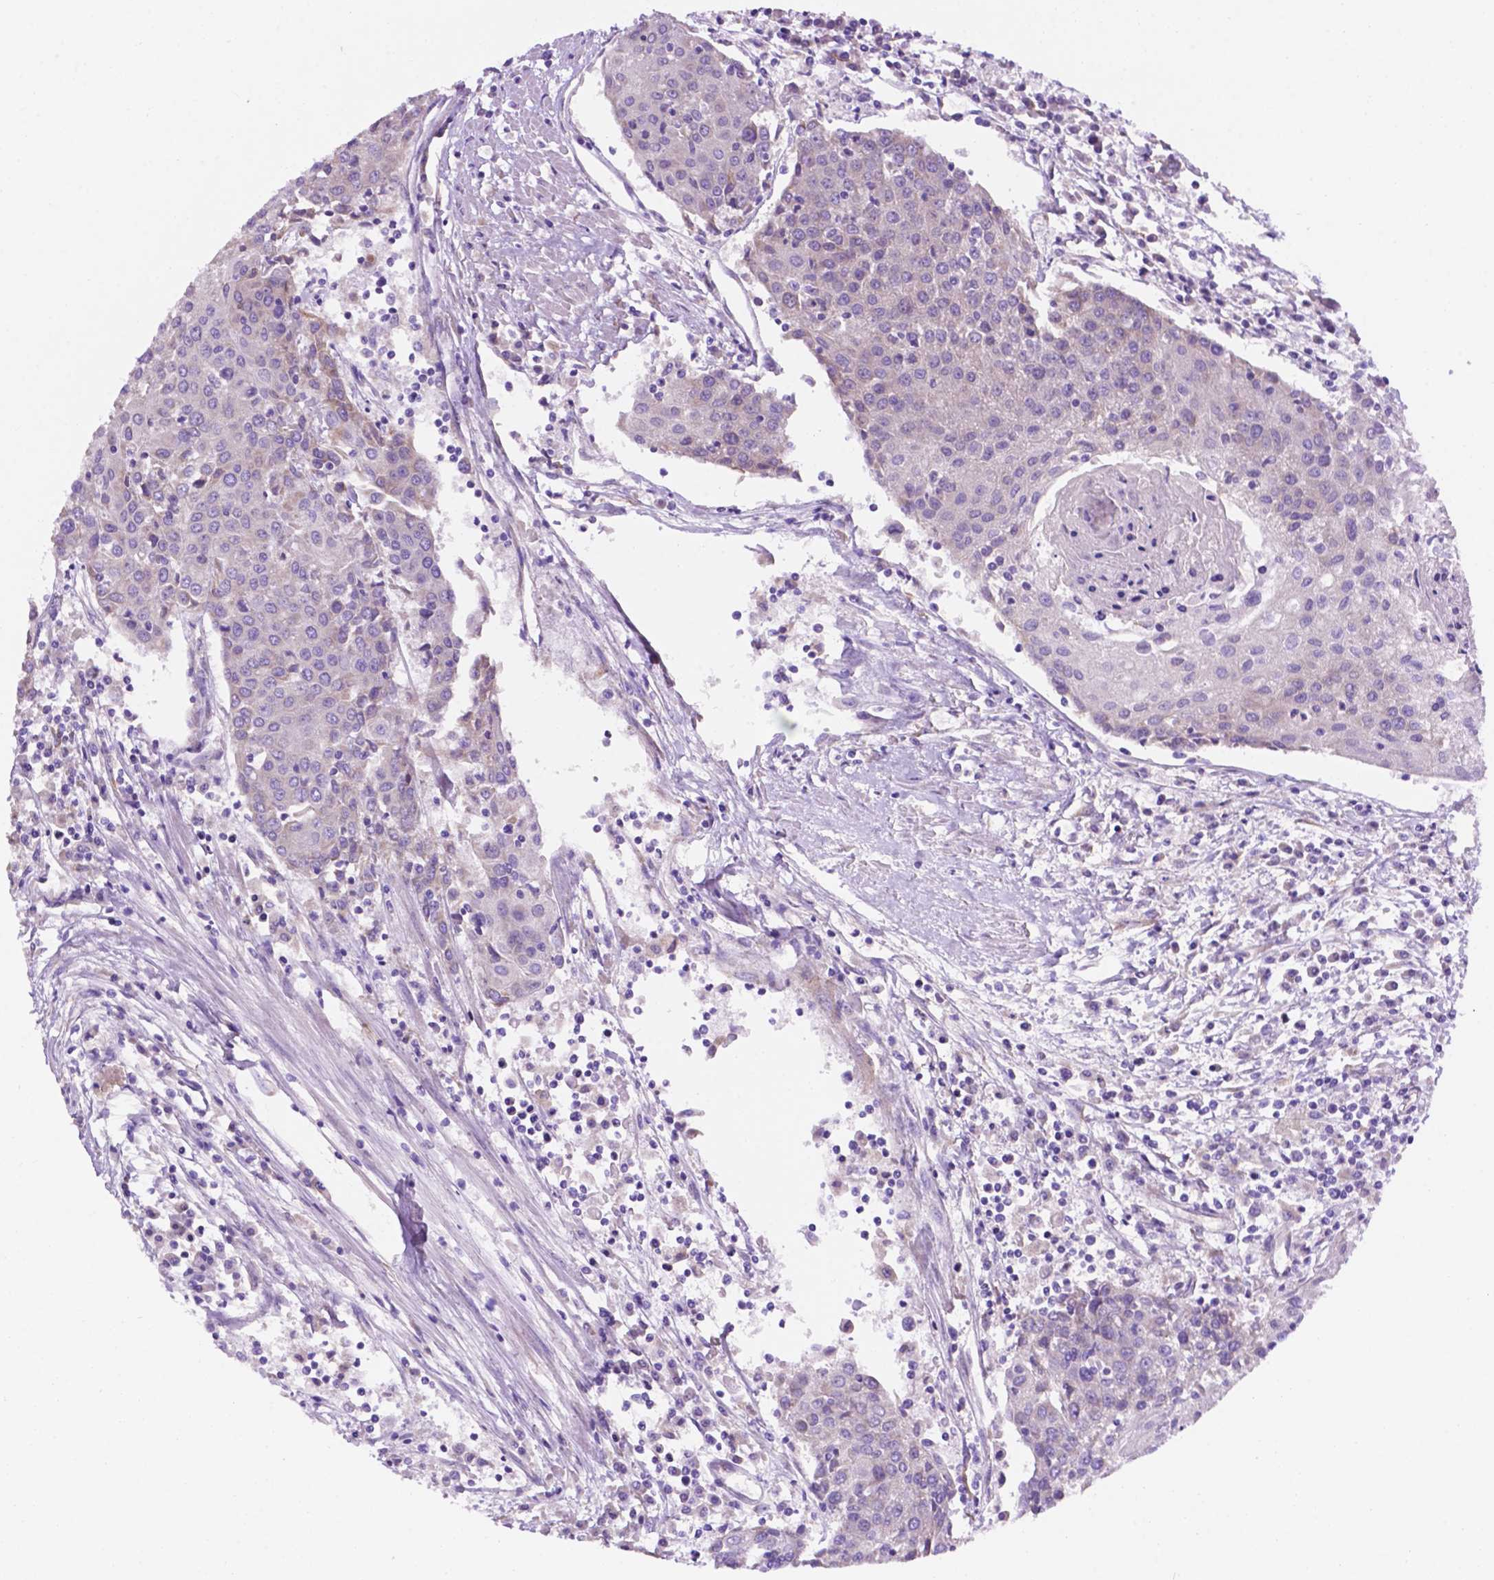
{"staining": {"intensity": "negative", "quantity": "none", "location": "none"}, "tissue": "urothelial cancer", "cell_type": "Tumor cells", "image_type": "cancer", "snomed": [{"axis": "morphology", "description": "Urothelial carcinoma, High grade"}, {"axis": "topography", "description": "Urinary bladder"}], "caption": "Photomicrograph shows no significant protein expression in tumor cells of high-grade urothelial carcinoma.", "gene": "CEACAM7", "patient": {"sex": "female", "age": 85}}